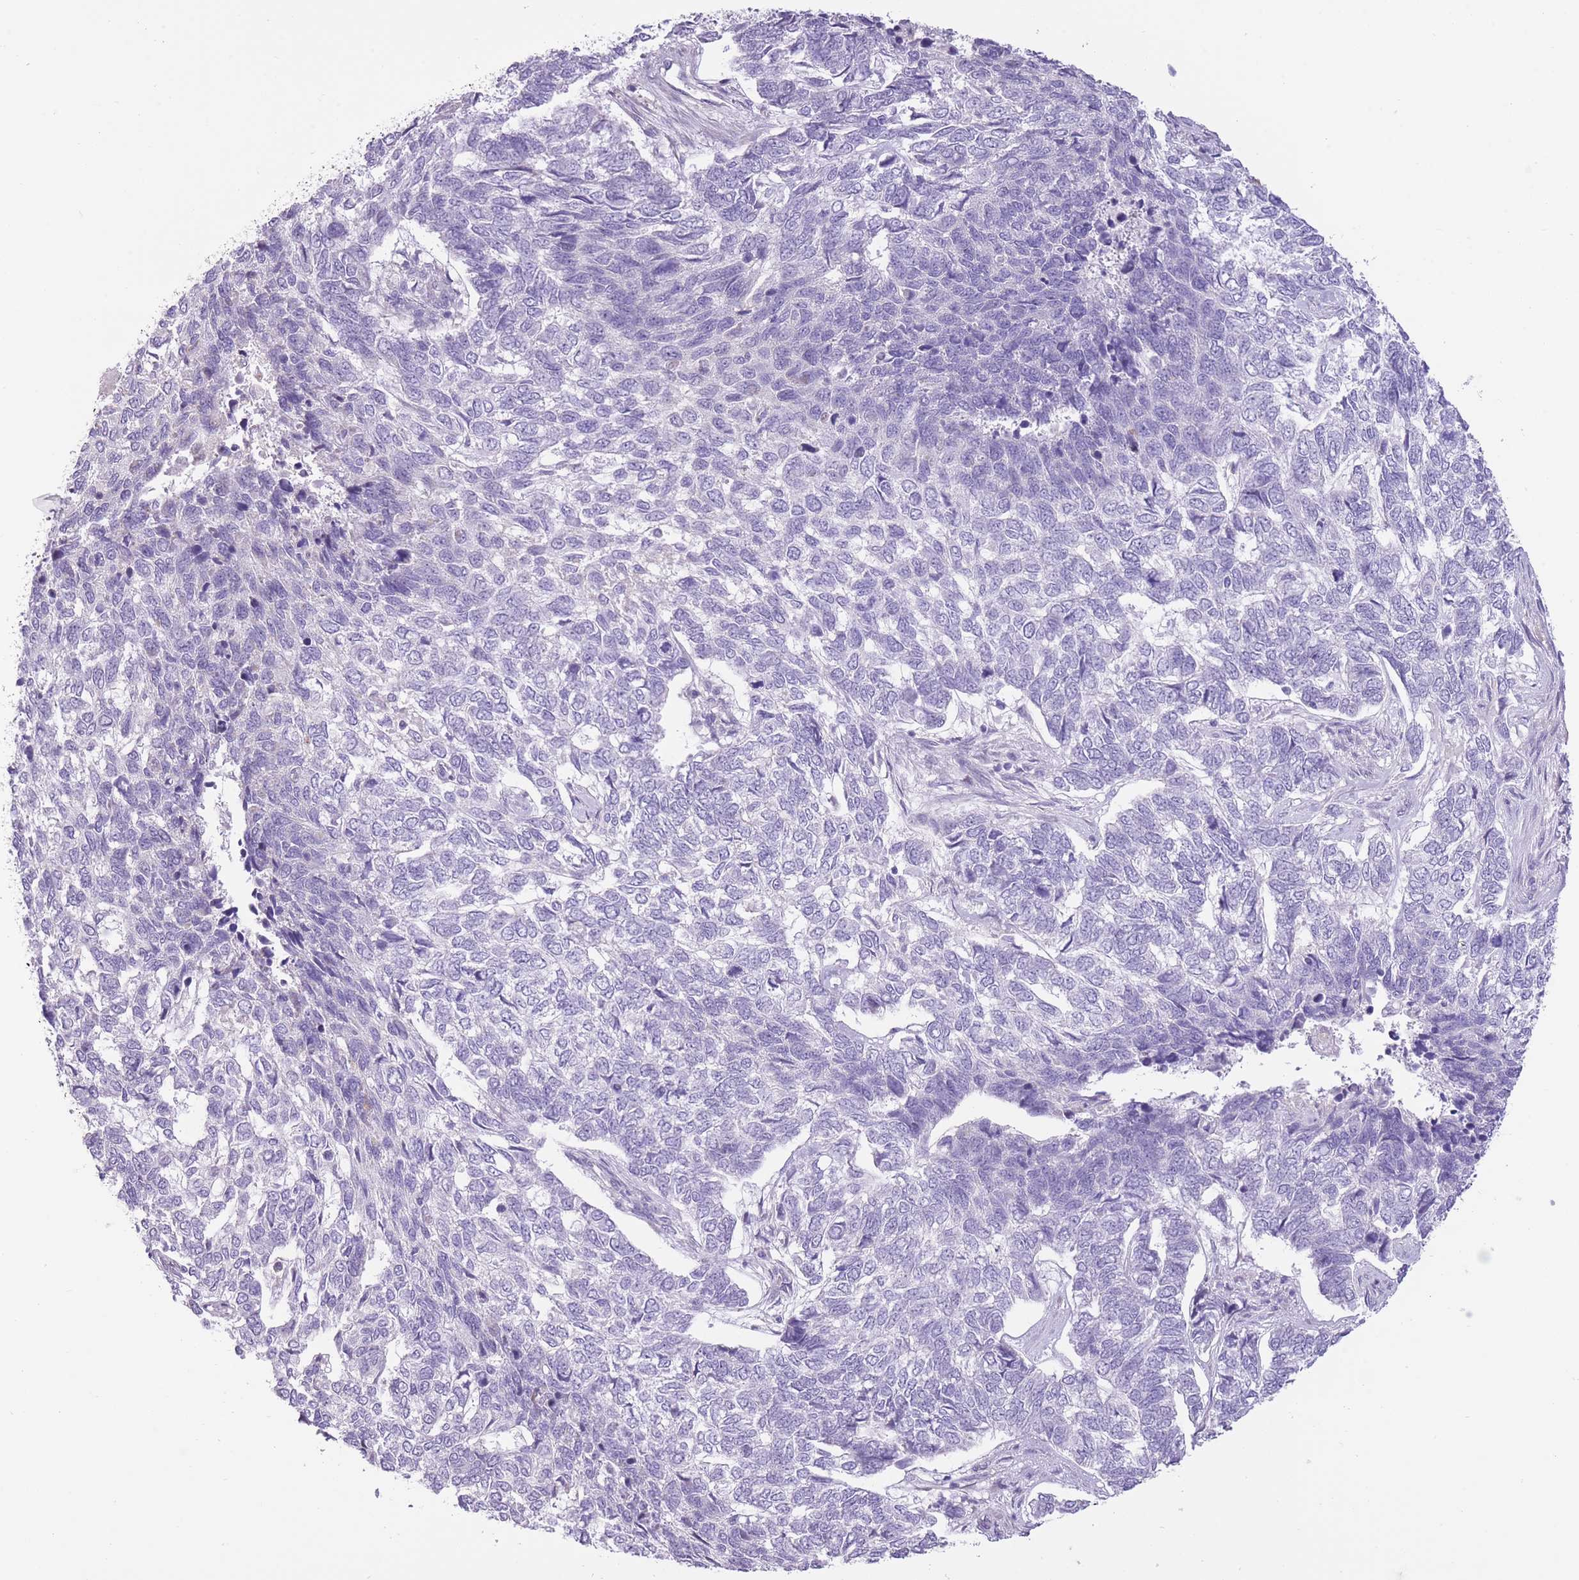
{"staining": {"intensity": "negative", "quantity": "none", "location": "none"}, "tissue": "skin cancer", "cell_type": "Tumor cells", "image_type": "cancer", "snomed": [{"axis": "morphology", "description": "Basal cell carcinoma"}, {"axis": "topography", "description": "Skin"}], "caption": "High power microscopy image of an immunohistochemistry photomicrograph of skin cancer, revealing no significant expression in tumor cells.", "gene": "WDR70", "patient": {"sex": "female", "age": 65}}